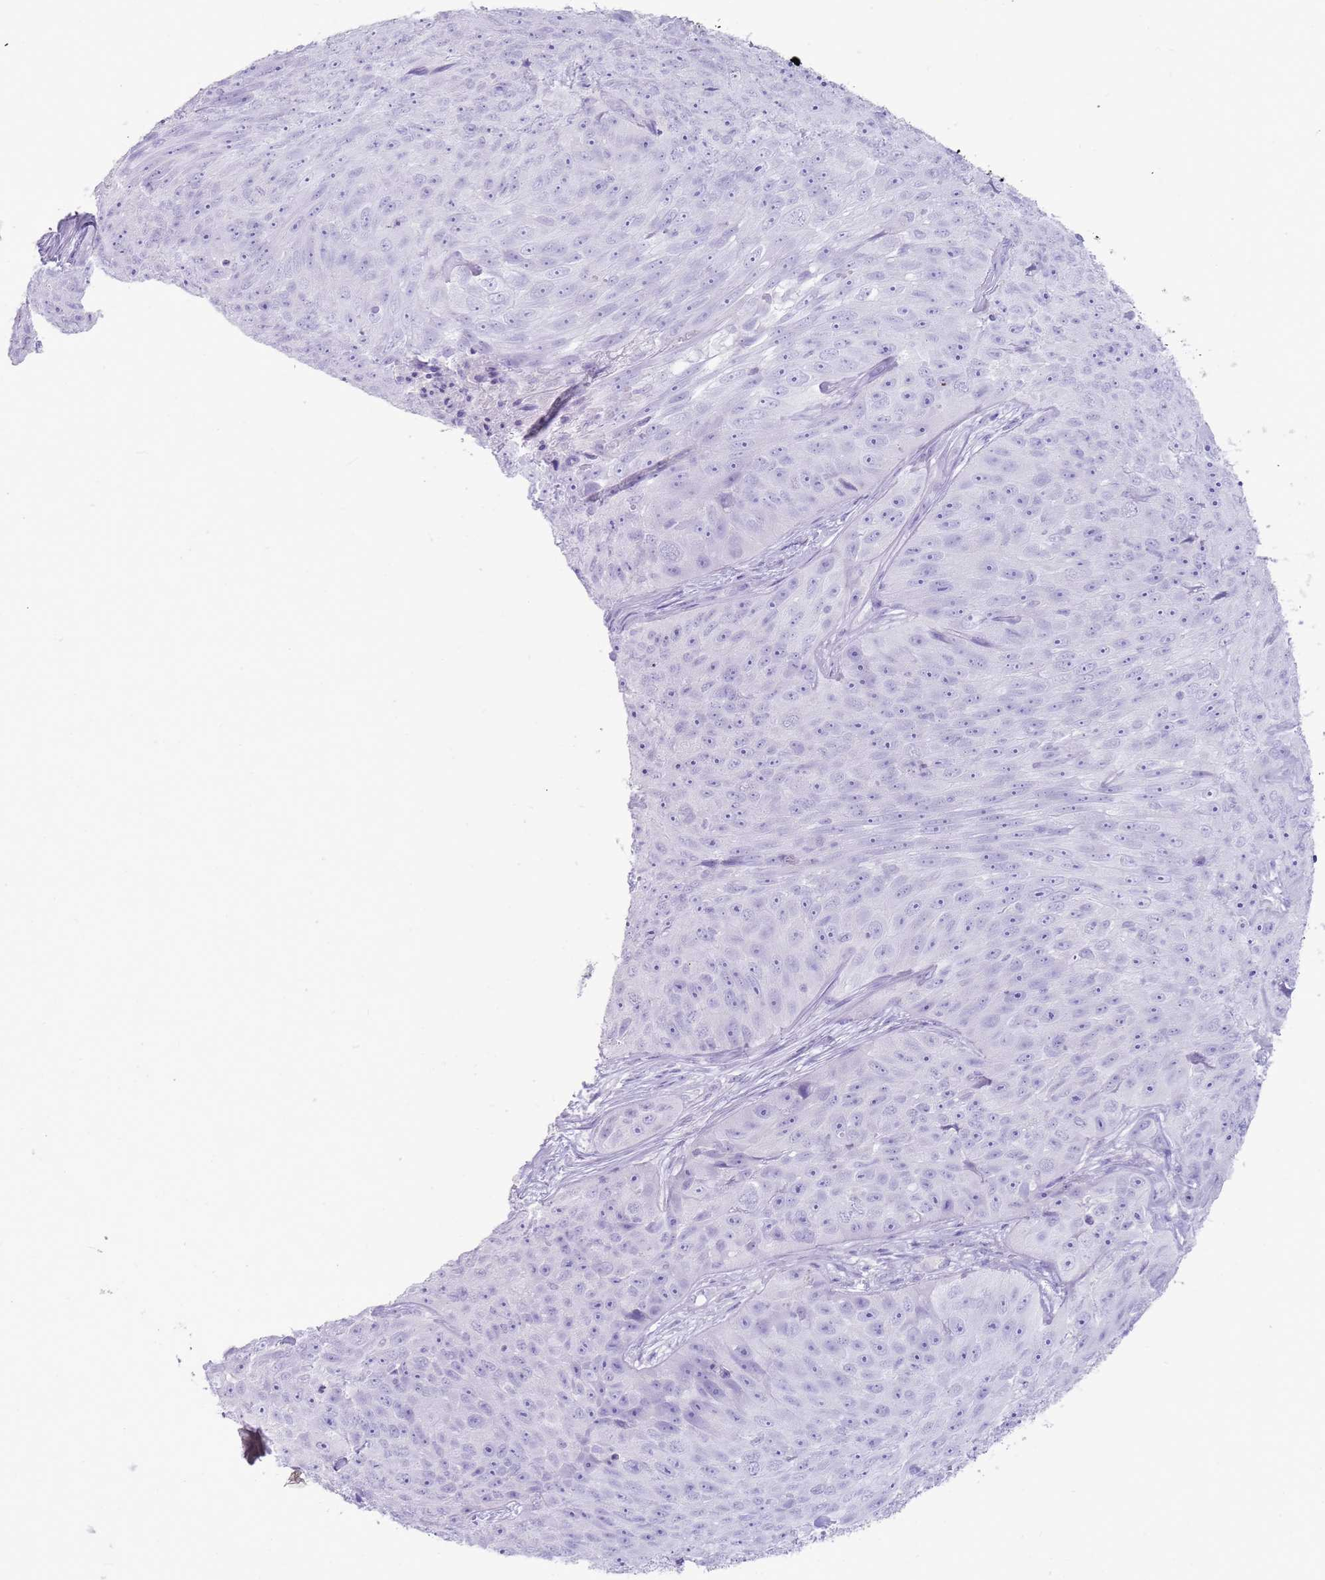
{"staining": {"intensity": "negative", "quantity": "none", "location": "none"}, "tissue": "skin cancer", "cell_type": "Tumor cells", "image_type": "cancer", "snomed": [{"axis": "morphology", "description": "Squamous cell carcinoma, NOS"}, {"axis": "topography", "description": "Skin"}], "caption": "Immunohistochemistry image of neoplastic tissue: human skin squamous cell carcinoma stained with DAB reveals no significant protein positivity in tumor cells. (DAB immunohistochemistry (IHC) visualized using brightfield microscopy, high magnification).", "gene": "NBPF3", "patient": {"sex": "female", "age": 87}}